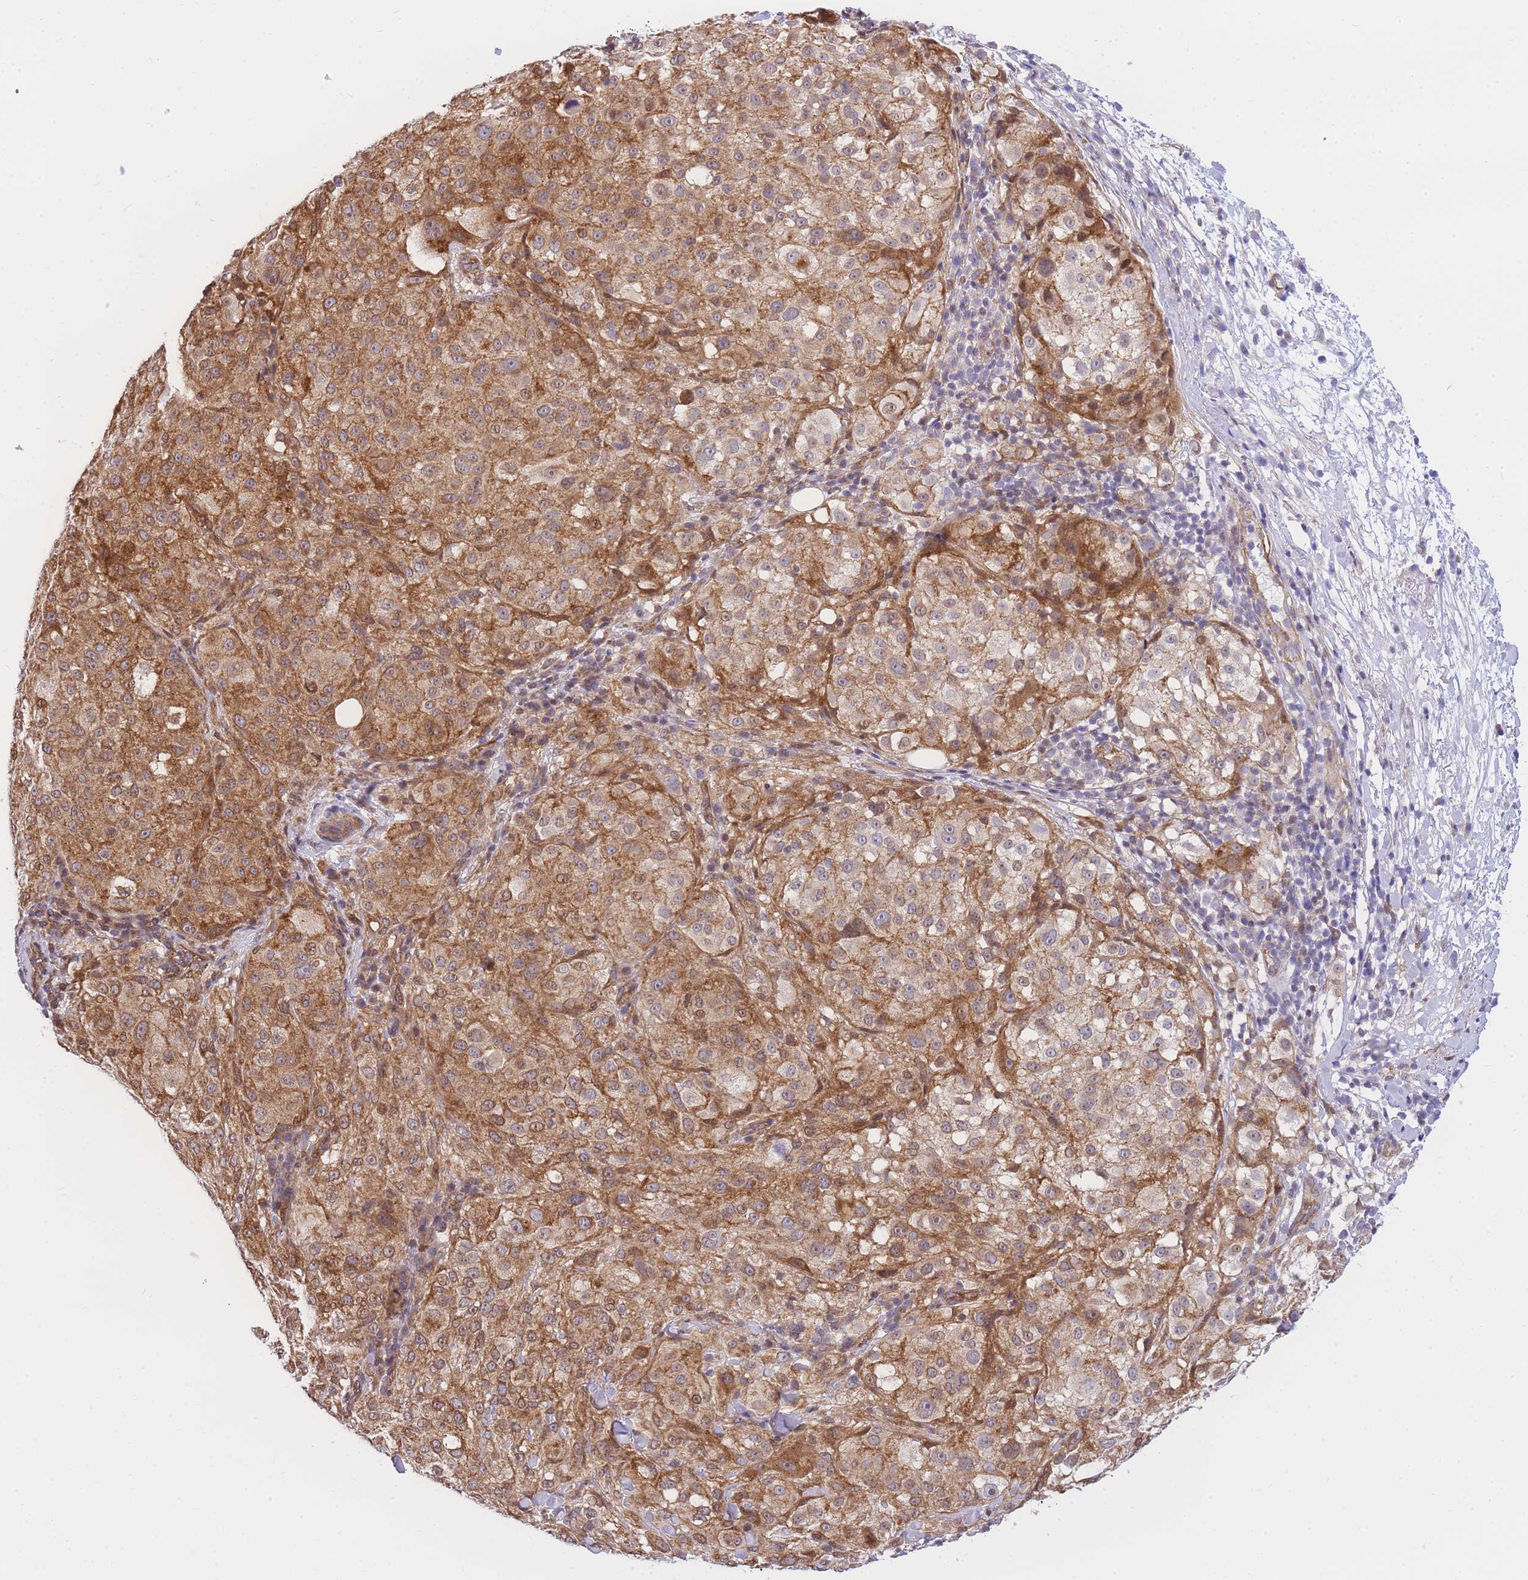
{"staining": {"intensity": "moderate", "quantity": ">75%", "location": "cytoplasmic/membranous"}, "tissue": "melanoma", "cell_type": "Tumor cells", "image_type": "cancer", "snomed": [{"axis": "morphology", "description": "Necrosis, NOS"}, {"axis": "morphology", "description": "Malignant melanoma, NOS"}, {"axis": "topography", "description": "Skin"}], "caption": "Melanoma stained for a protein (brown) shows moderate cytoplasmic/membranous positive expression in approximately >75% of tumor cells.", "gene": "S100PBP", "patient": {"sex": "female", "age": 87}}